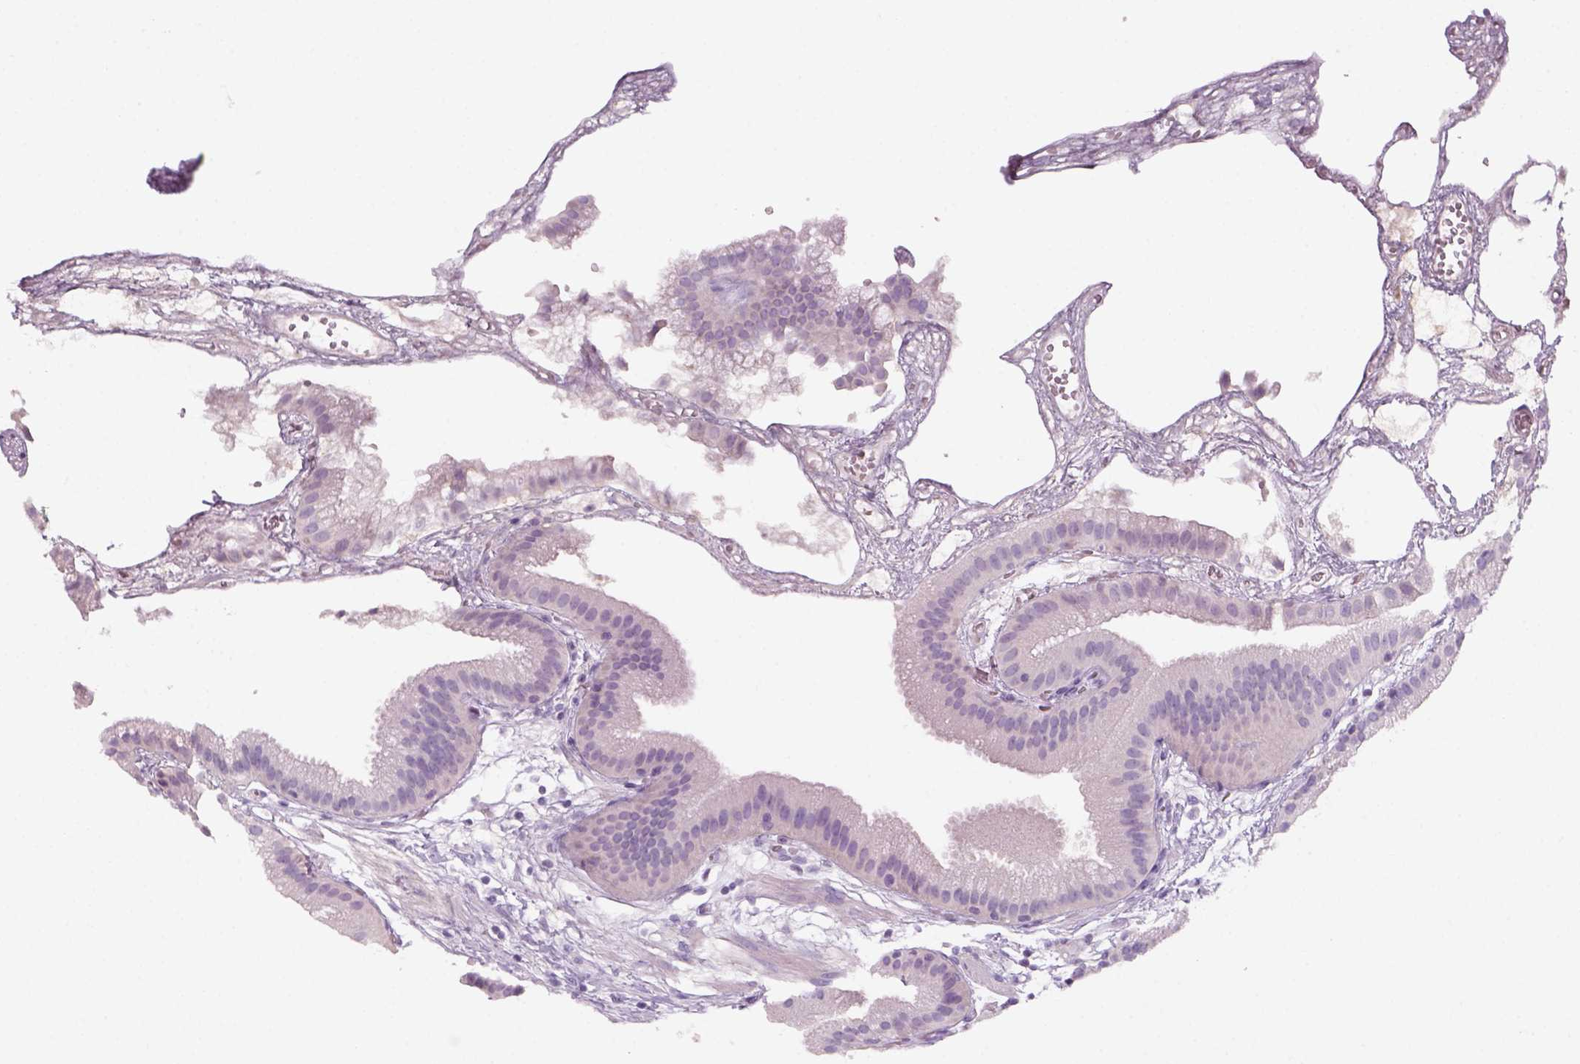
{"staining": {"intensity": "negative", "quantity": "none", "location": "none"}, "tissue": "gallbladder", "cell_type": "Glandular cells", "image_type": "normal", "snomed": [{"axis": "morphology", "description": "Normal tissue, NOS"}, {"axis": "topography", "description": "Gallbladder"}], "caption": "This is an IHC image of normal human gallbladder. There is no positivity in glandular cells.", "gene": "KRT25", "patient": {"sex": "female", "age": 63}}